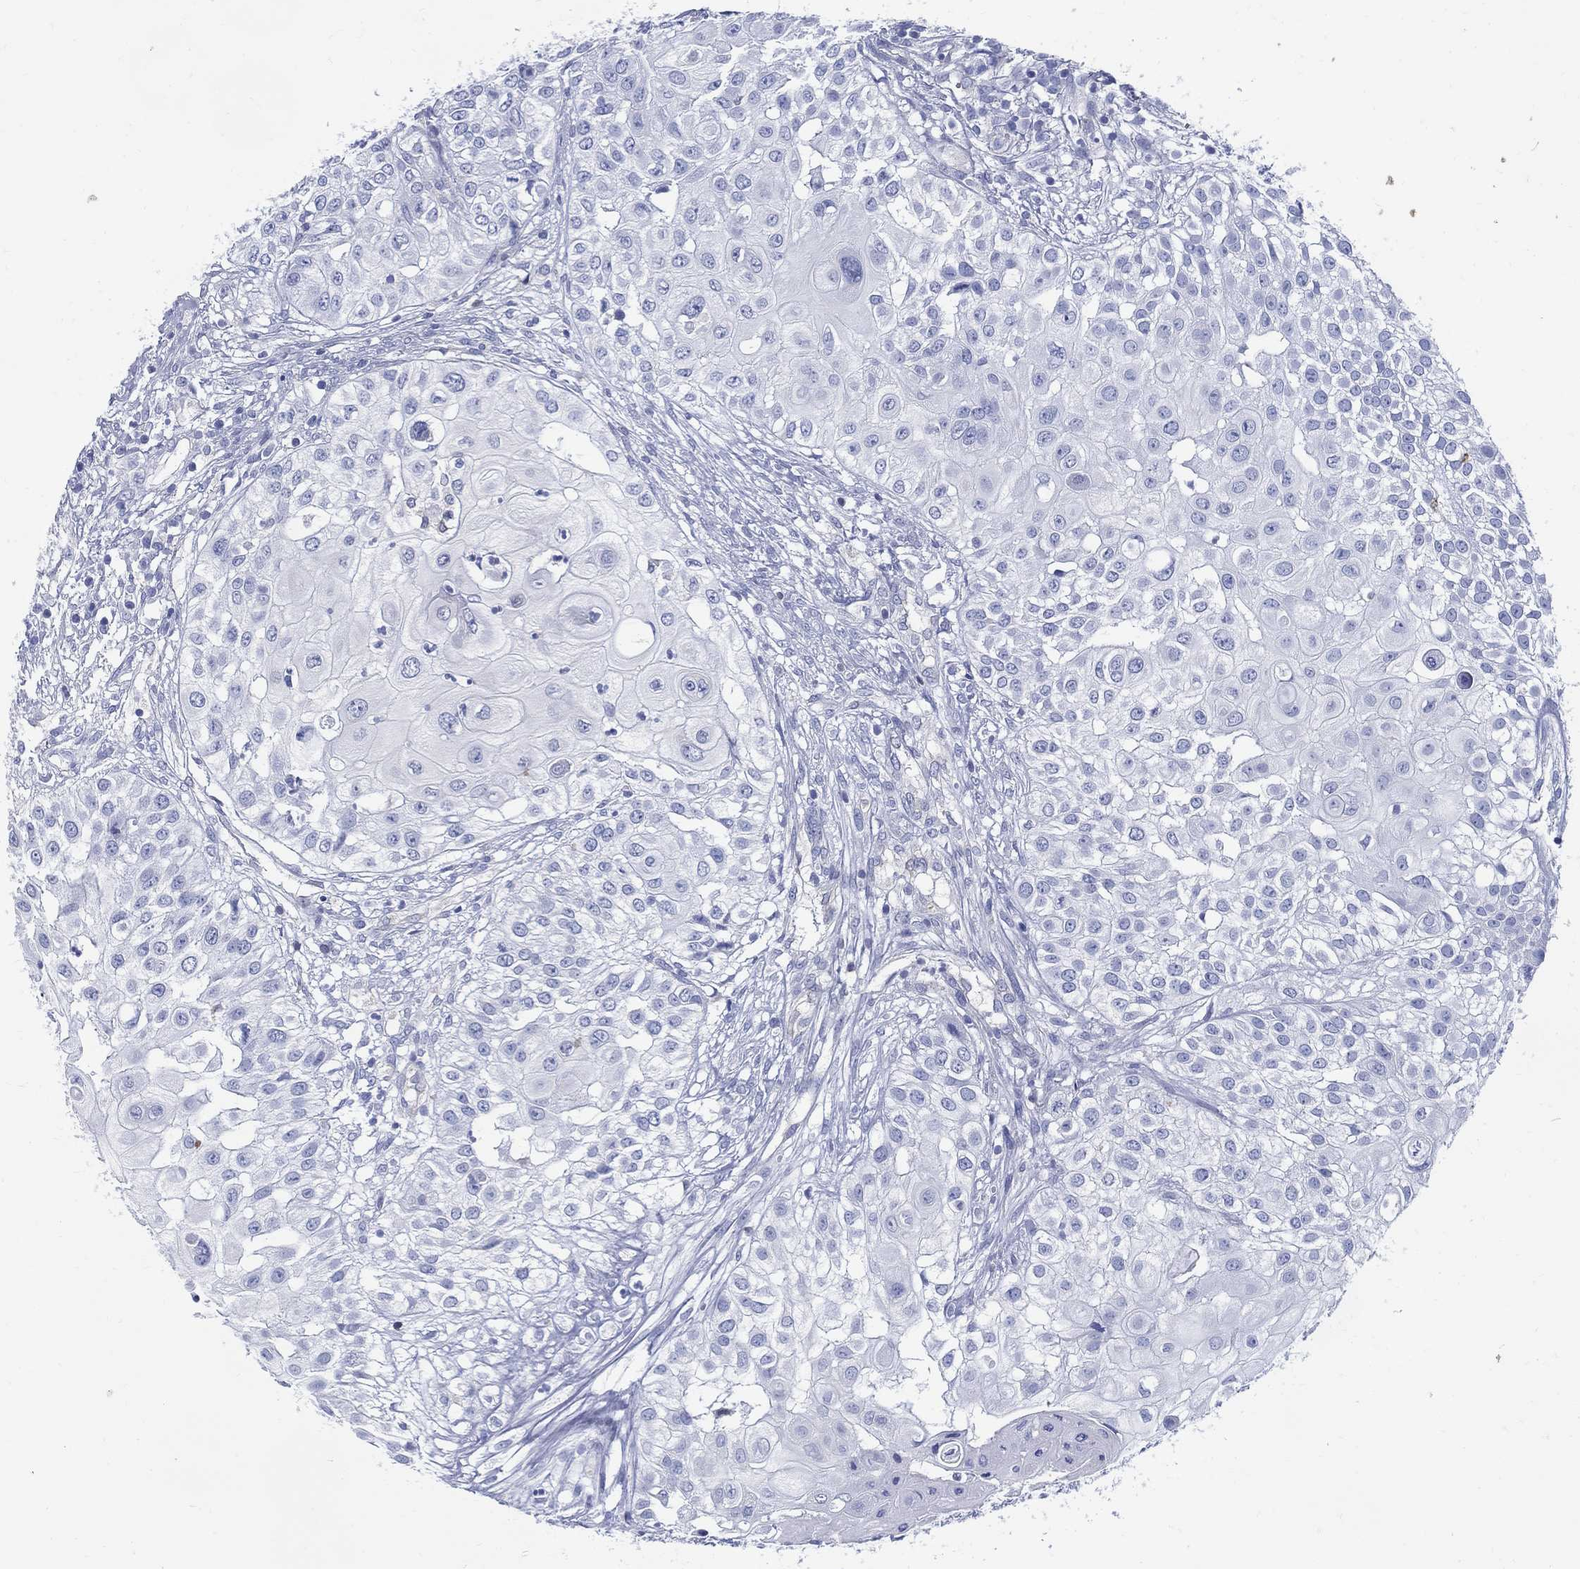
{"staining": {"intensity": "negative", "quantity": "none", "location": "none"}, "tissue": "urothelial cancer", "cell_type": "Tumor cells", "image_type": "cancer", "snomed": [{"axis": "morphology", "description": "Urothelial carcinoma, High grade"}, {"axis": "topography", "description": "Urinary bladder"}], "caption": "Tumor cells show no significant positivity in urothelial cancer.", "gene": "DDI1", "patient": {"sex": "female", "age": 79}}